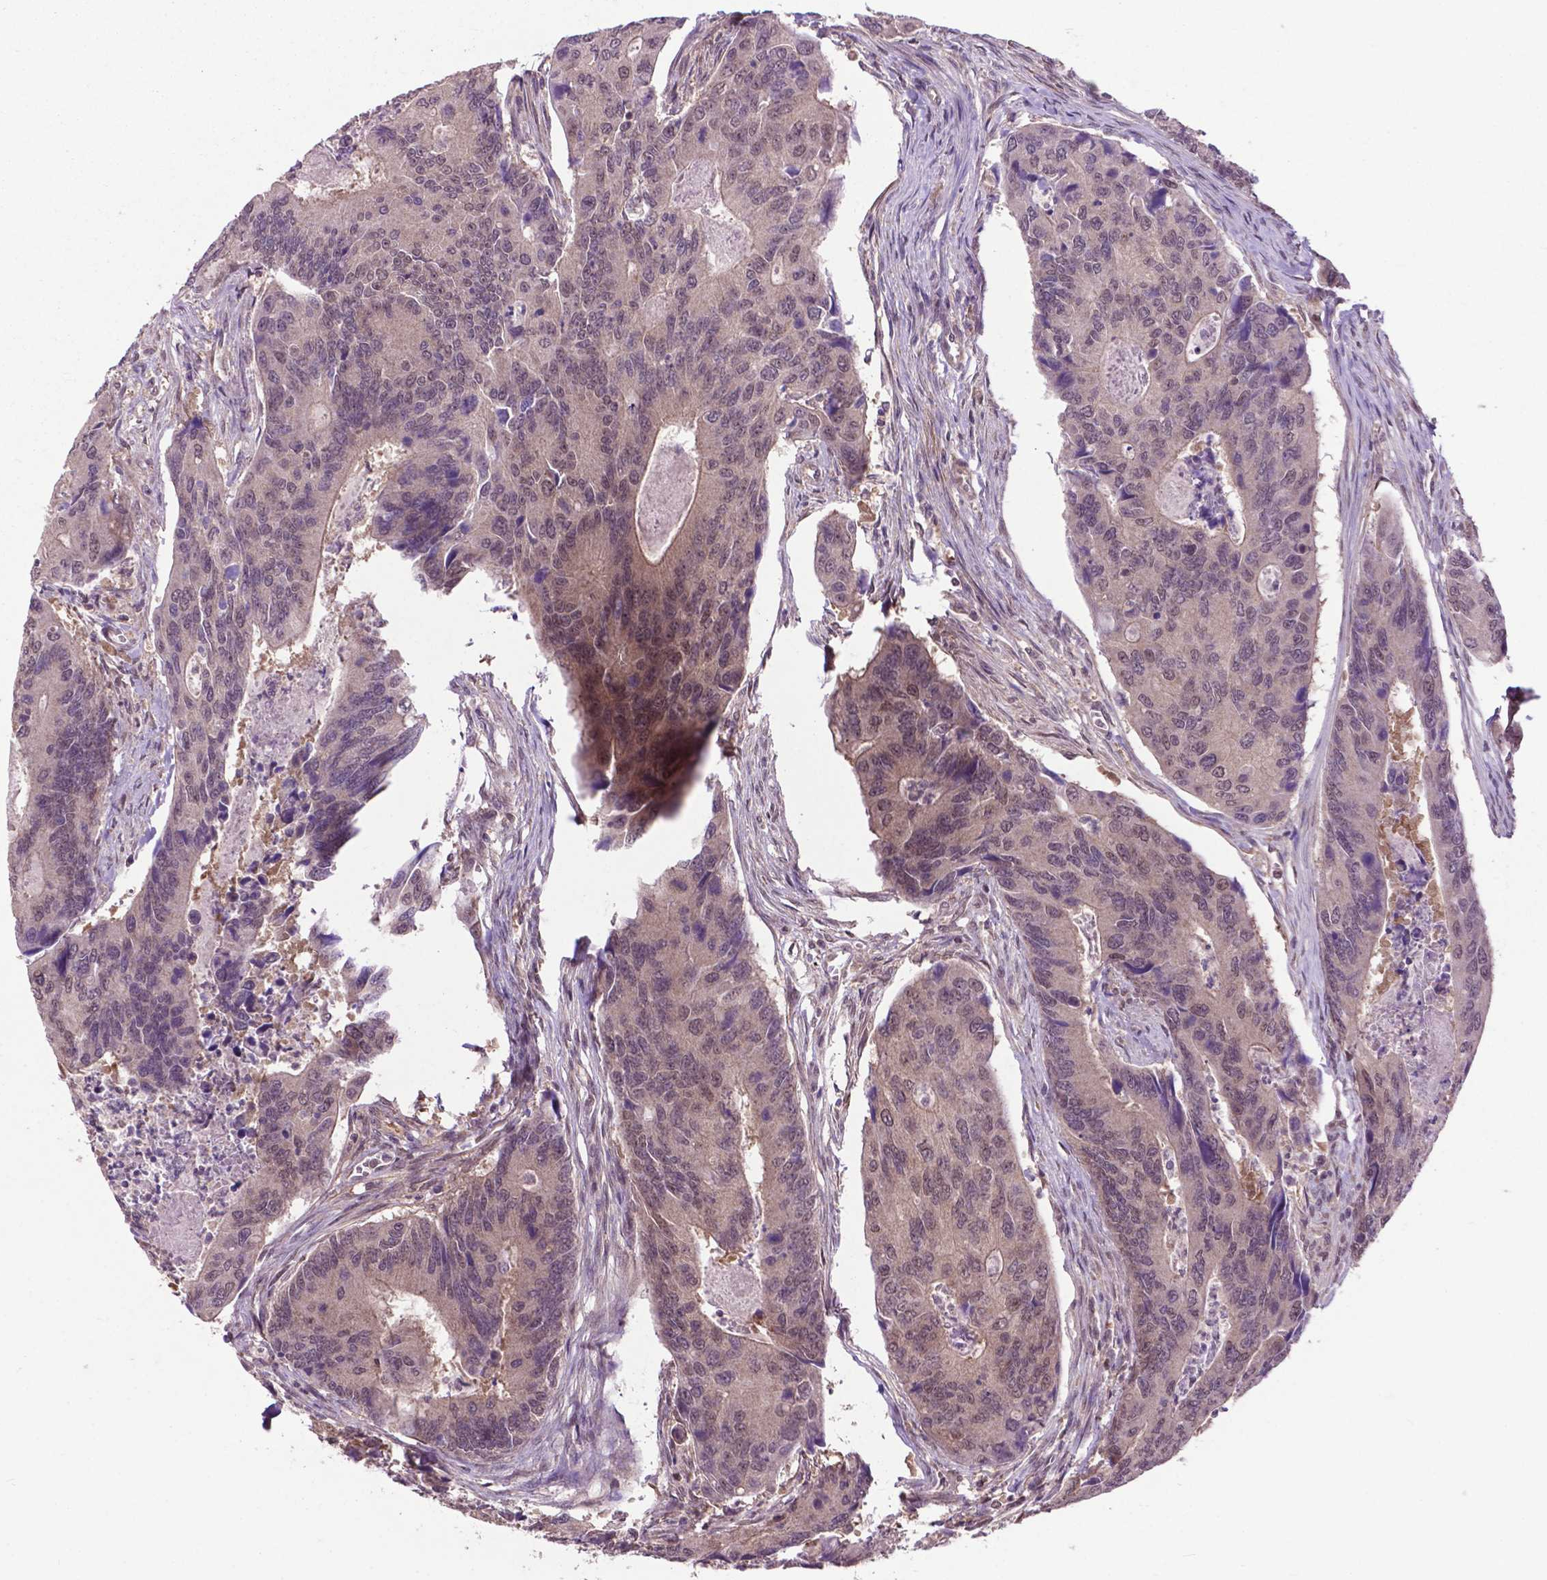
{"staining": {"intensity": "weak", "quantity": "<25%", "location": "nuclear"}, "tissue": "colorectal cancer", "cell_type": "Tumor cells", "image_type": "cancer", "snomed": [{"axis": "morphology", "description": "Adenocarcinoma, NOS"}, {"axis": "topography", "description": "Colon"}], "caption": "A high-resolution photomicrograph shows immunohistochemistry staining of adenocarcinoma (colorectal), which demonstrates no significant staining in tumor cells.", "gene": "OTUB1", "patient": {"sex": "female", "age": 67}}